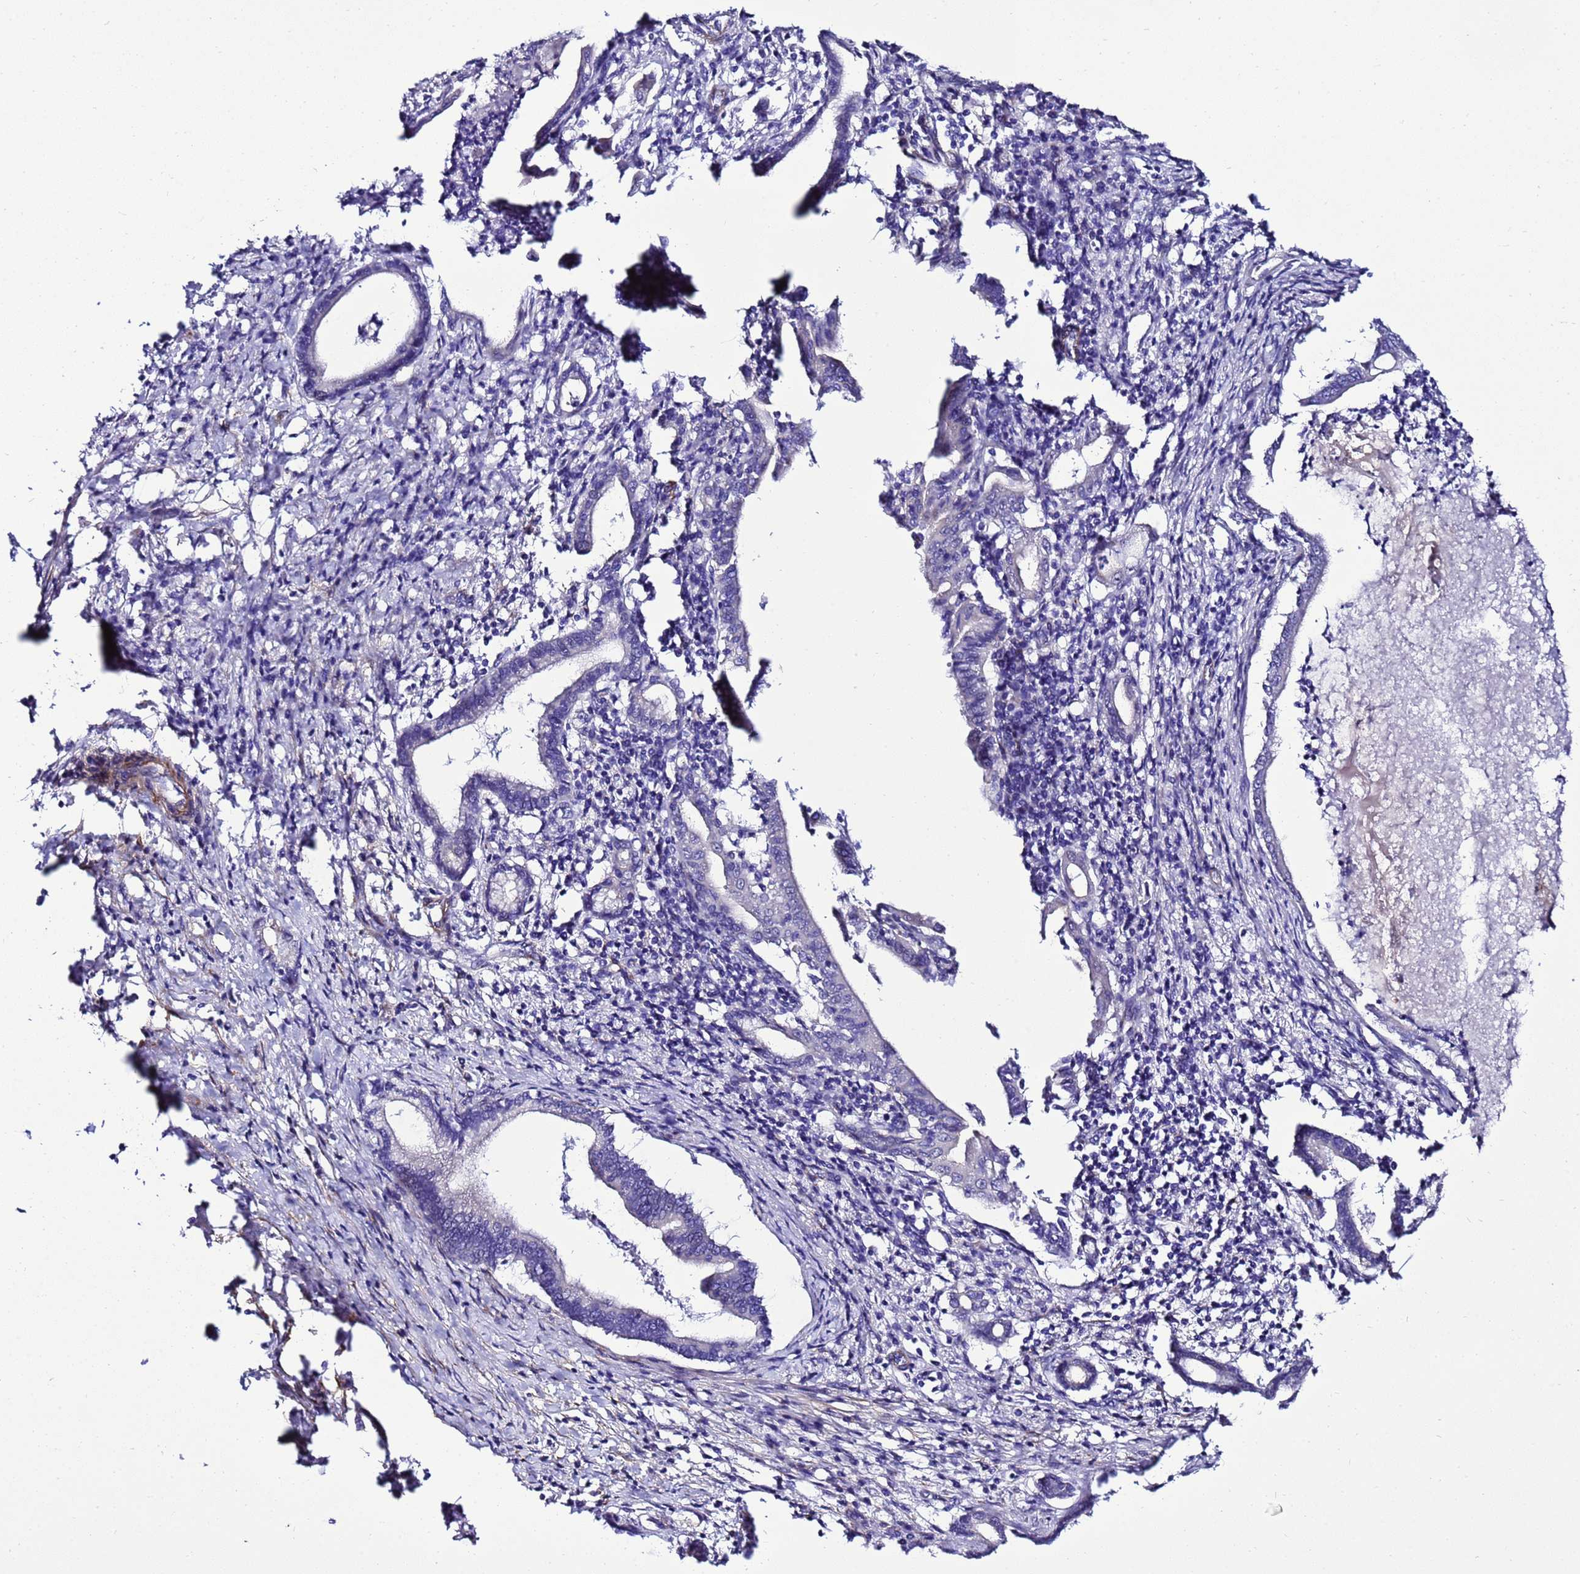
{"staining": {"intensity": "negative", "quantity": "none", "location": "none"}, "tissue": "pancreatic cancer", "cell_type": "Tumor cells", "image_type": "cancer", "snomed": [{"axis": "morphology", "description": "Adenocarcinoma, NOS"}, {"axis": "topography", "description": "Pancreas"}], "caption": "Photomicrograph shows no protein positivity in tumor cells of pancreatic cancer (adenocarcinoma) tissue.", "gene": "GZF1", "patient": {"sex": "female", "age": 55}}